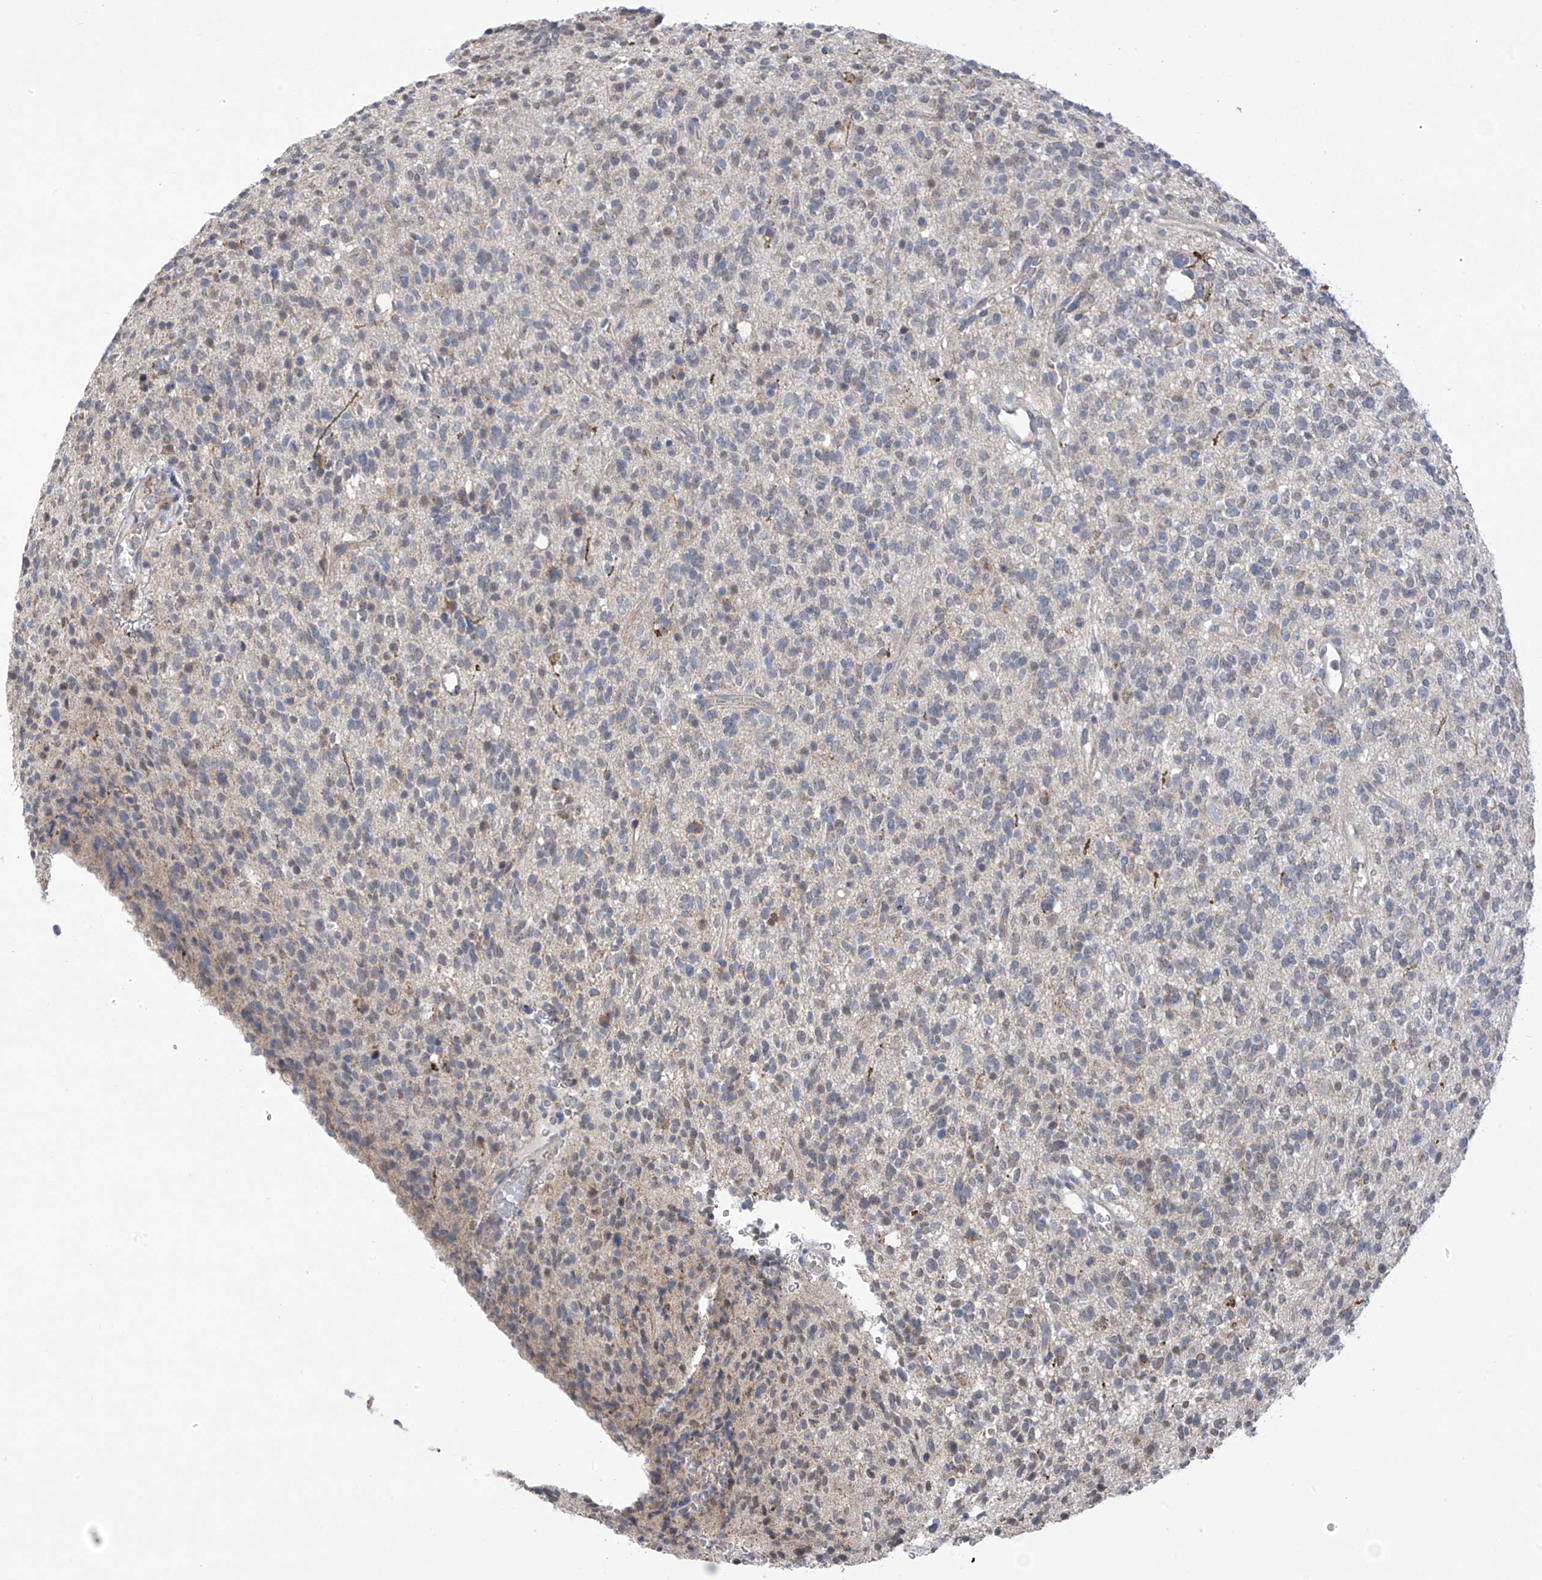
{"staining": {"intensity": "negative", "quantity": "none", "location": "none"}, "tissue": "glioma", "cell_type": "Tumor cells", "image_type": "cancer", "snomed": [{"axis": "morphology", "description": "Glioma, malignant, High grade"}, {"axis": "topography", "description": "Brain"}], "caption": "This is a image of immunohistochemistry staining of high-grade glioma (malignant), which shows no expression in tumor cells.", "gene": "SLCO4A1", "patient": {"sex": "male", "age": 34}}